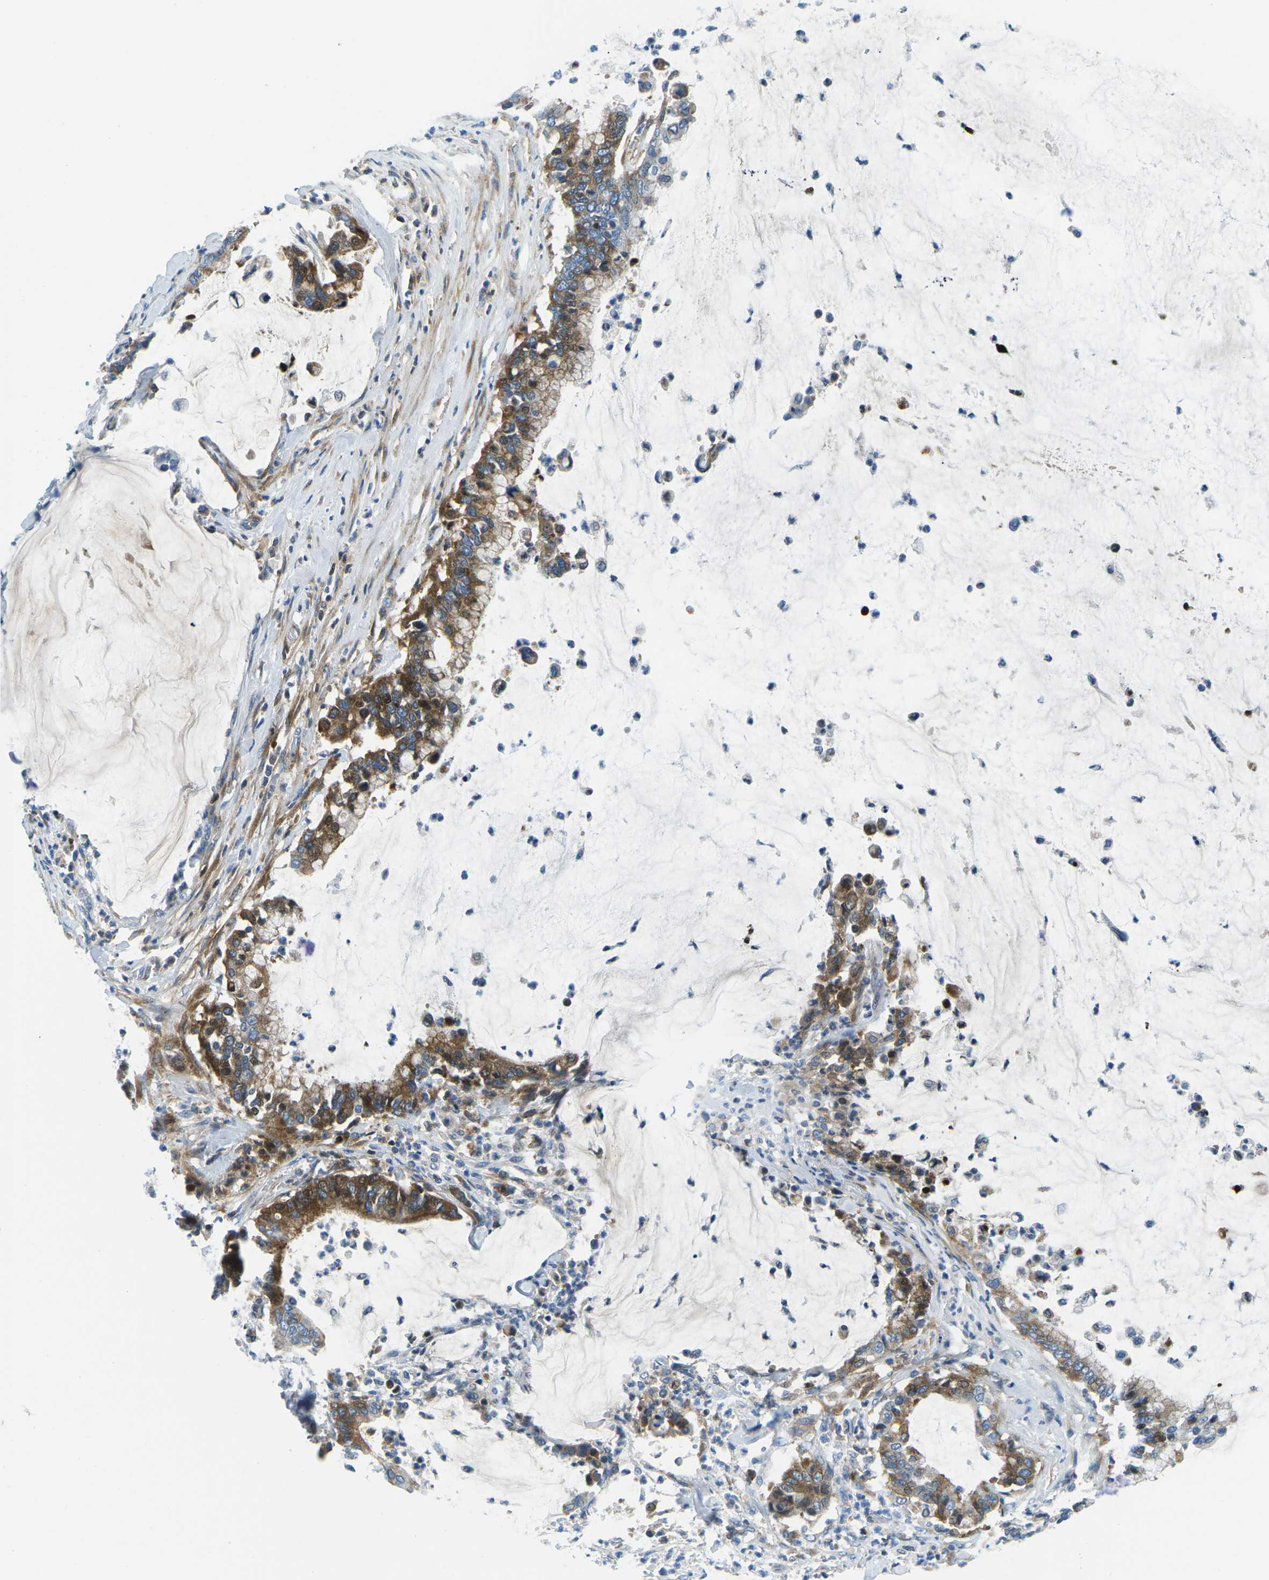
{"staining": {"intensity": "moderate", "quantity": "25%-75%", "location": "cytoplasmic/membranous"}, "tissue": "pancreatic cancer", "cell_type": "Tumor cells", "image_type": "cancer", "snomed": [{"axis": "morphology", "description": "Adenocarcinoma, NOS"}, {"axis": "topography", "description": "Pancreas"}], "caption": "This image displays pancreatic cancer (adenocarcinoma) stained with IHC to label a protein in brown. The cytoplasmic/membranous of tumor cells show moderate positivity for the protein. Nuclei are counter-stained blue.", "gene": "CFB", "patient": {"sex": "male", "age": 41}}